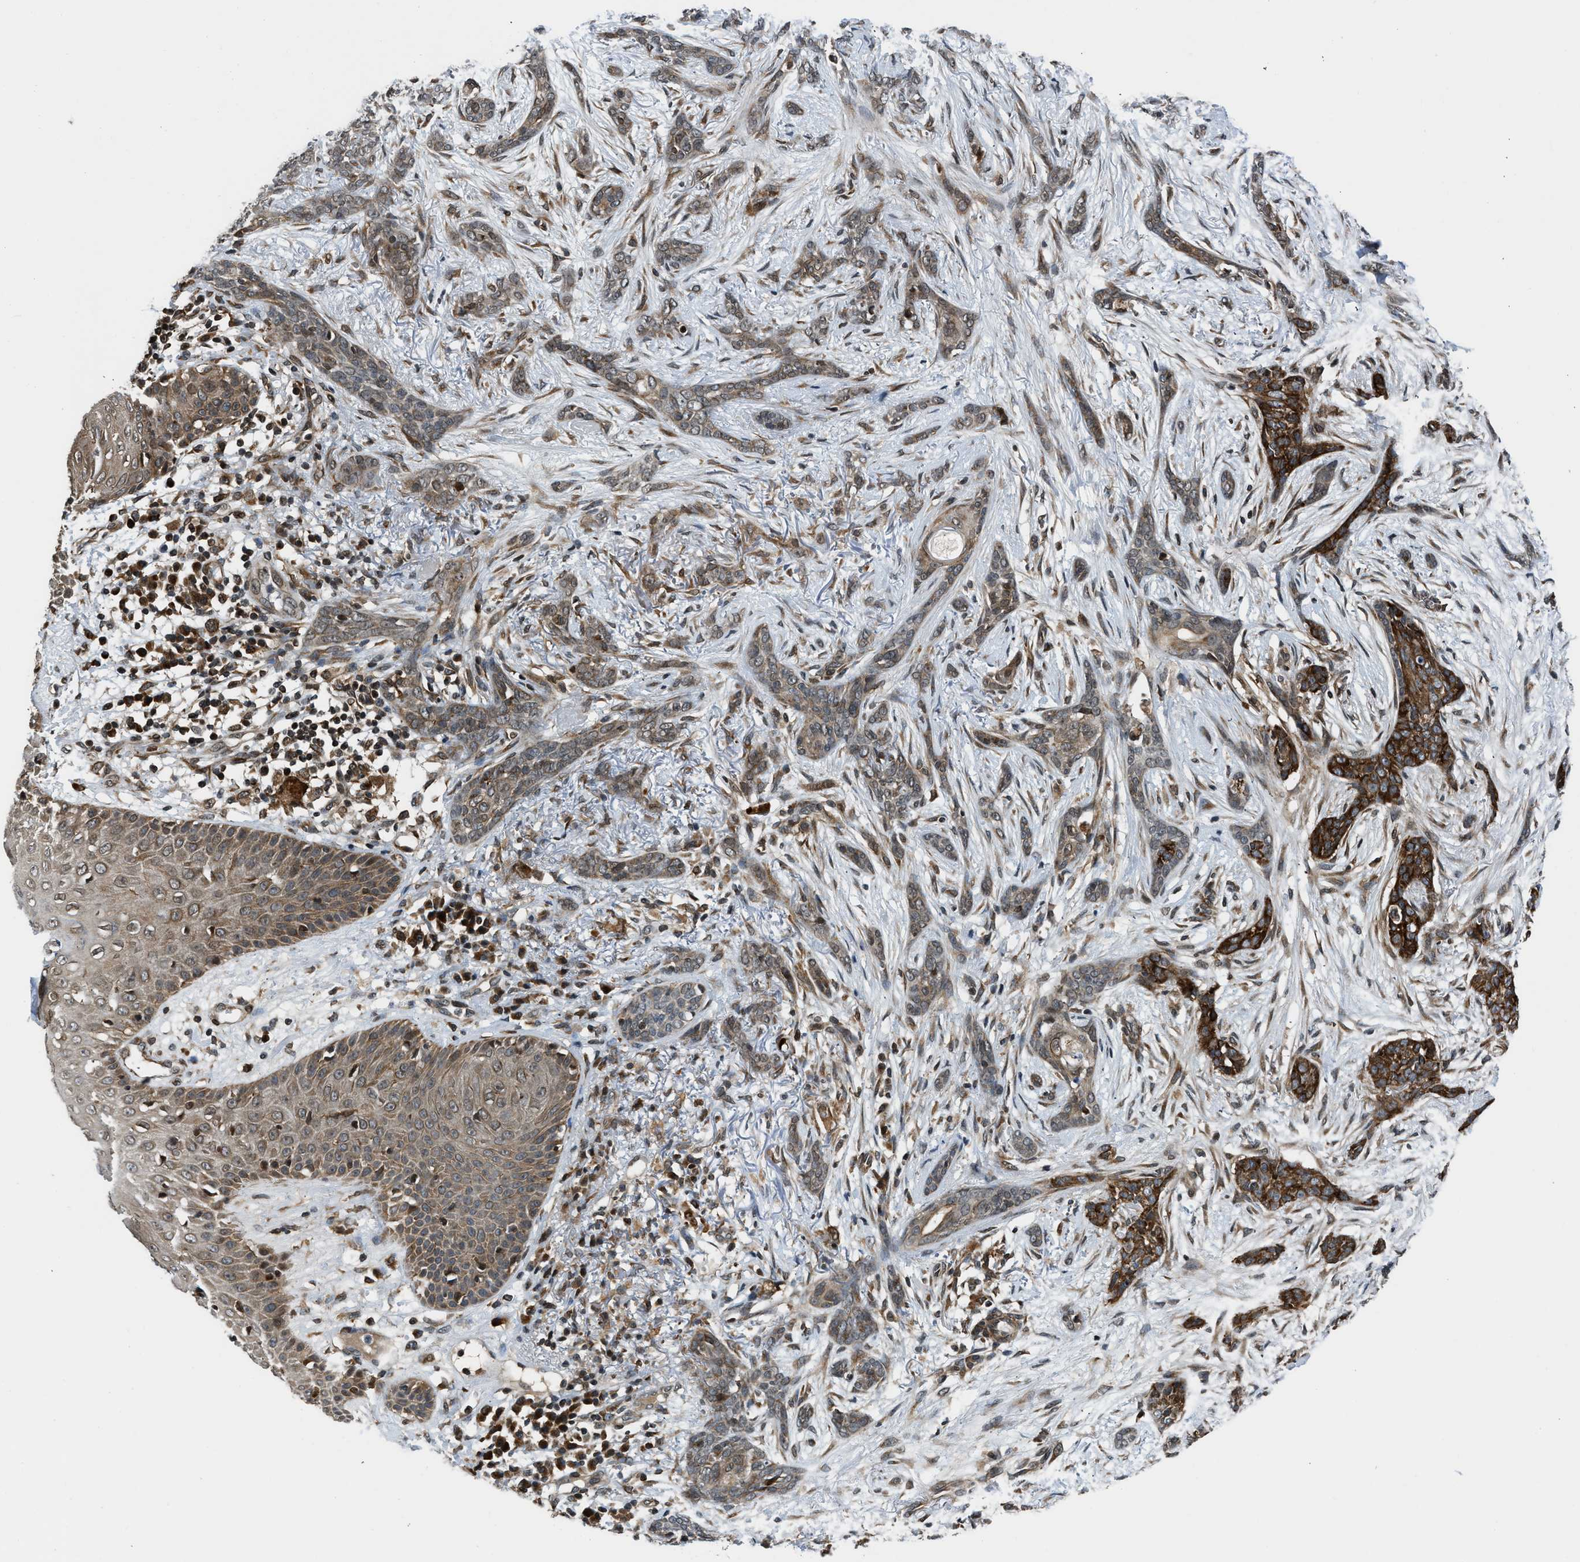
{"staining": {"intensity": "moderate", "quantity": "25%-75%", "location": "cytoplasmic/membranous"}, "tissue": "skin cancer", "cell_type": "Tumor cells", "image_type": "cancer", "snomed": [{"axis": "morphology", "description": "Basal cell carcinoma"}, {"axis": "morphology", "description": "Adnexal tumor, benign"}, {"axis": "topography", "description": "Skin"}], "caption": "Immunohistochemistry of skin cancer displays medium levels of moderate cytoplasmic/membranous positivity in approximately 25%-75% of tumor cells.", "gene": "RETREG3", "patient": {"sex": "female", "age": 42}}